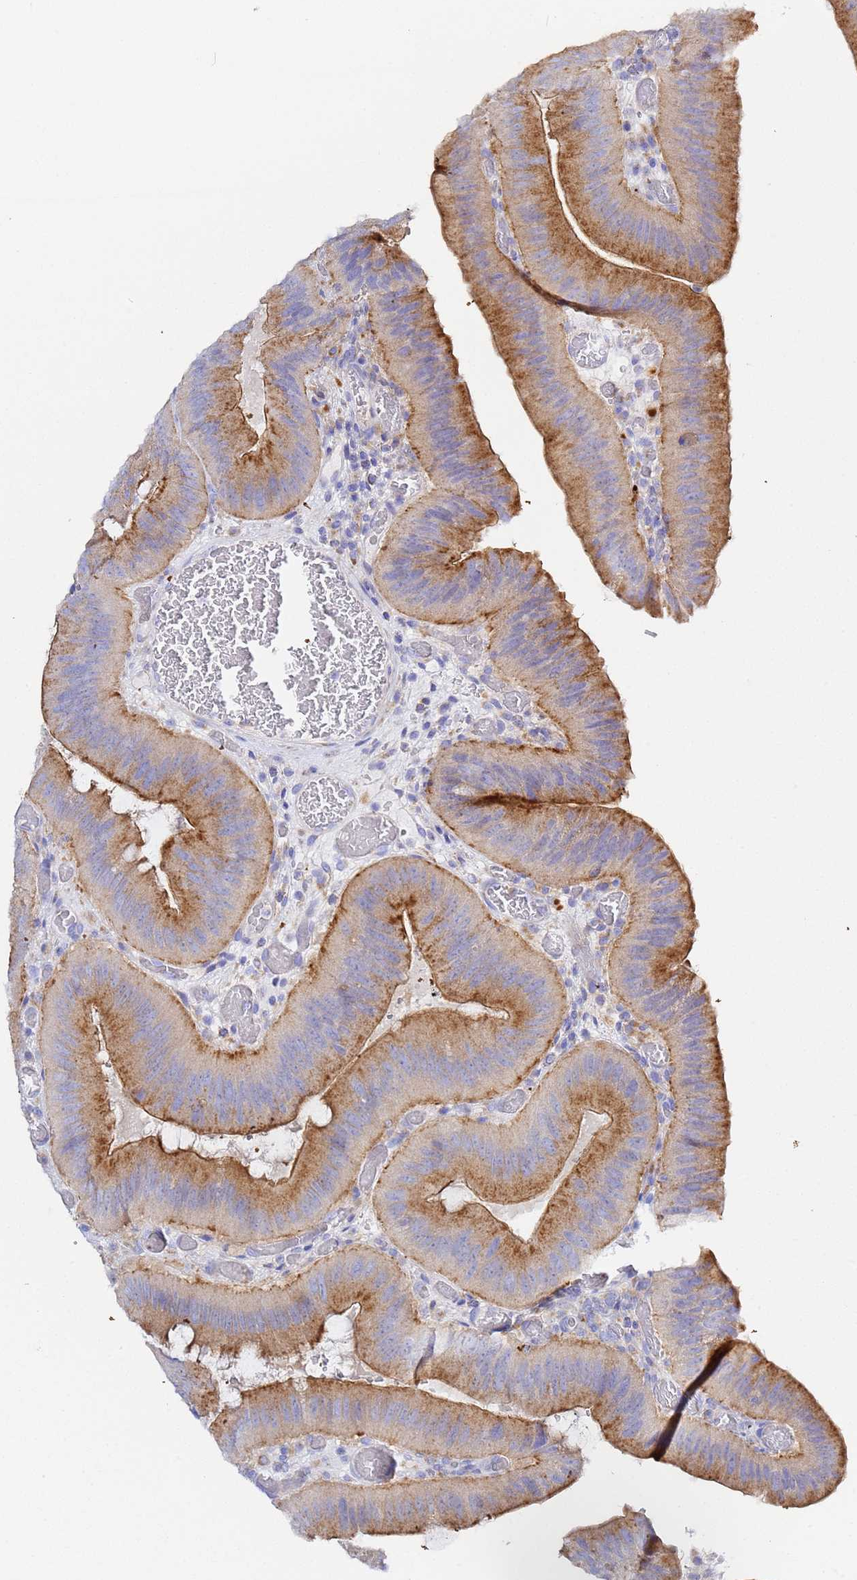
{"staining": {"intensity": "moderate", "quantity": ">75%", "location": "cytoplasmic/membranous"}, "tissue": "colorectal cancer", "cell_type": "Tumor cells", "image_type": "cancer", "snomed": [{"axis": "morphology", "description": "Adenocarcinoma, NOS"}, {"axis": "topography", "description": "Colon"}], "caption": "Immunohistochemical staining of human colorectal cancer (adenocarcinoma) exhibits medium levels of moderate cytoplasmic/membranous protein staining in about >75% of tumor cells.", "gene": "VTI1B", "patient": {"sex": "female", "age": 43}}